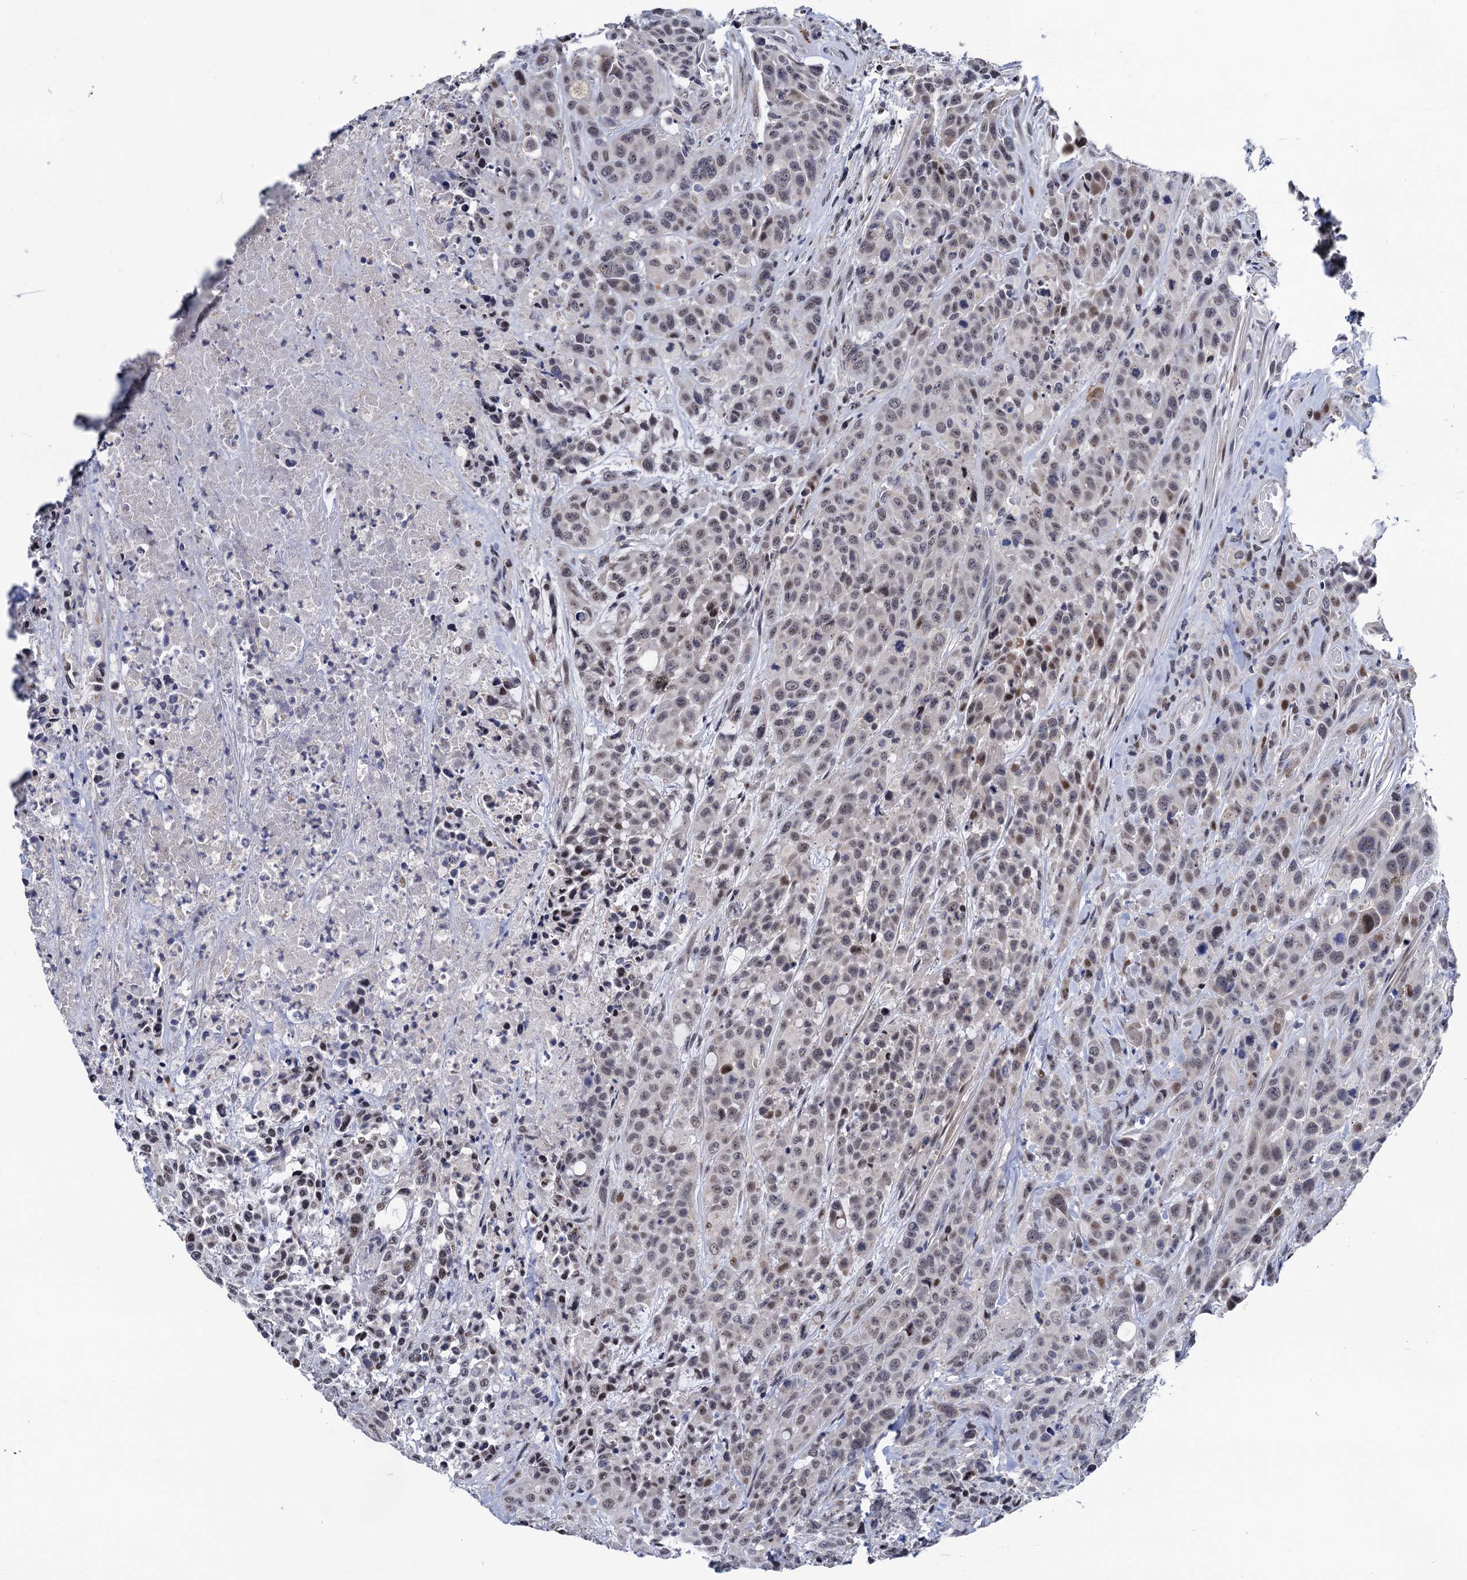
{"staining": {"intensity": "weak", "quantity": ">75%", "location": "nuclear"}, "tissue": "colorectal cancer", "cell_type": "Tumor cells", "image_type": "cancer", "snomed": [{"axis": "morphology", "description": "Adenocarcinoma, NOS"}, {"axis": "topography", "description": "Colon"}], "caption": "Brown immunohistochemical staining in human colorectal cancer (adenocarcinoma) shows weak nuclear staining in about >75% of tumor cells. (Brightfield microscopy of DAB IHC at high magnification).", "gene": "FAM222A", "patient": {"sex": "male", "age": 62}}